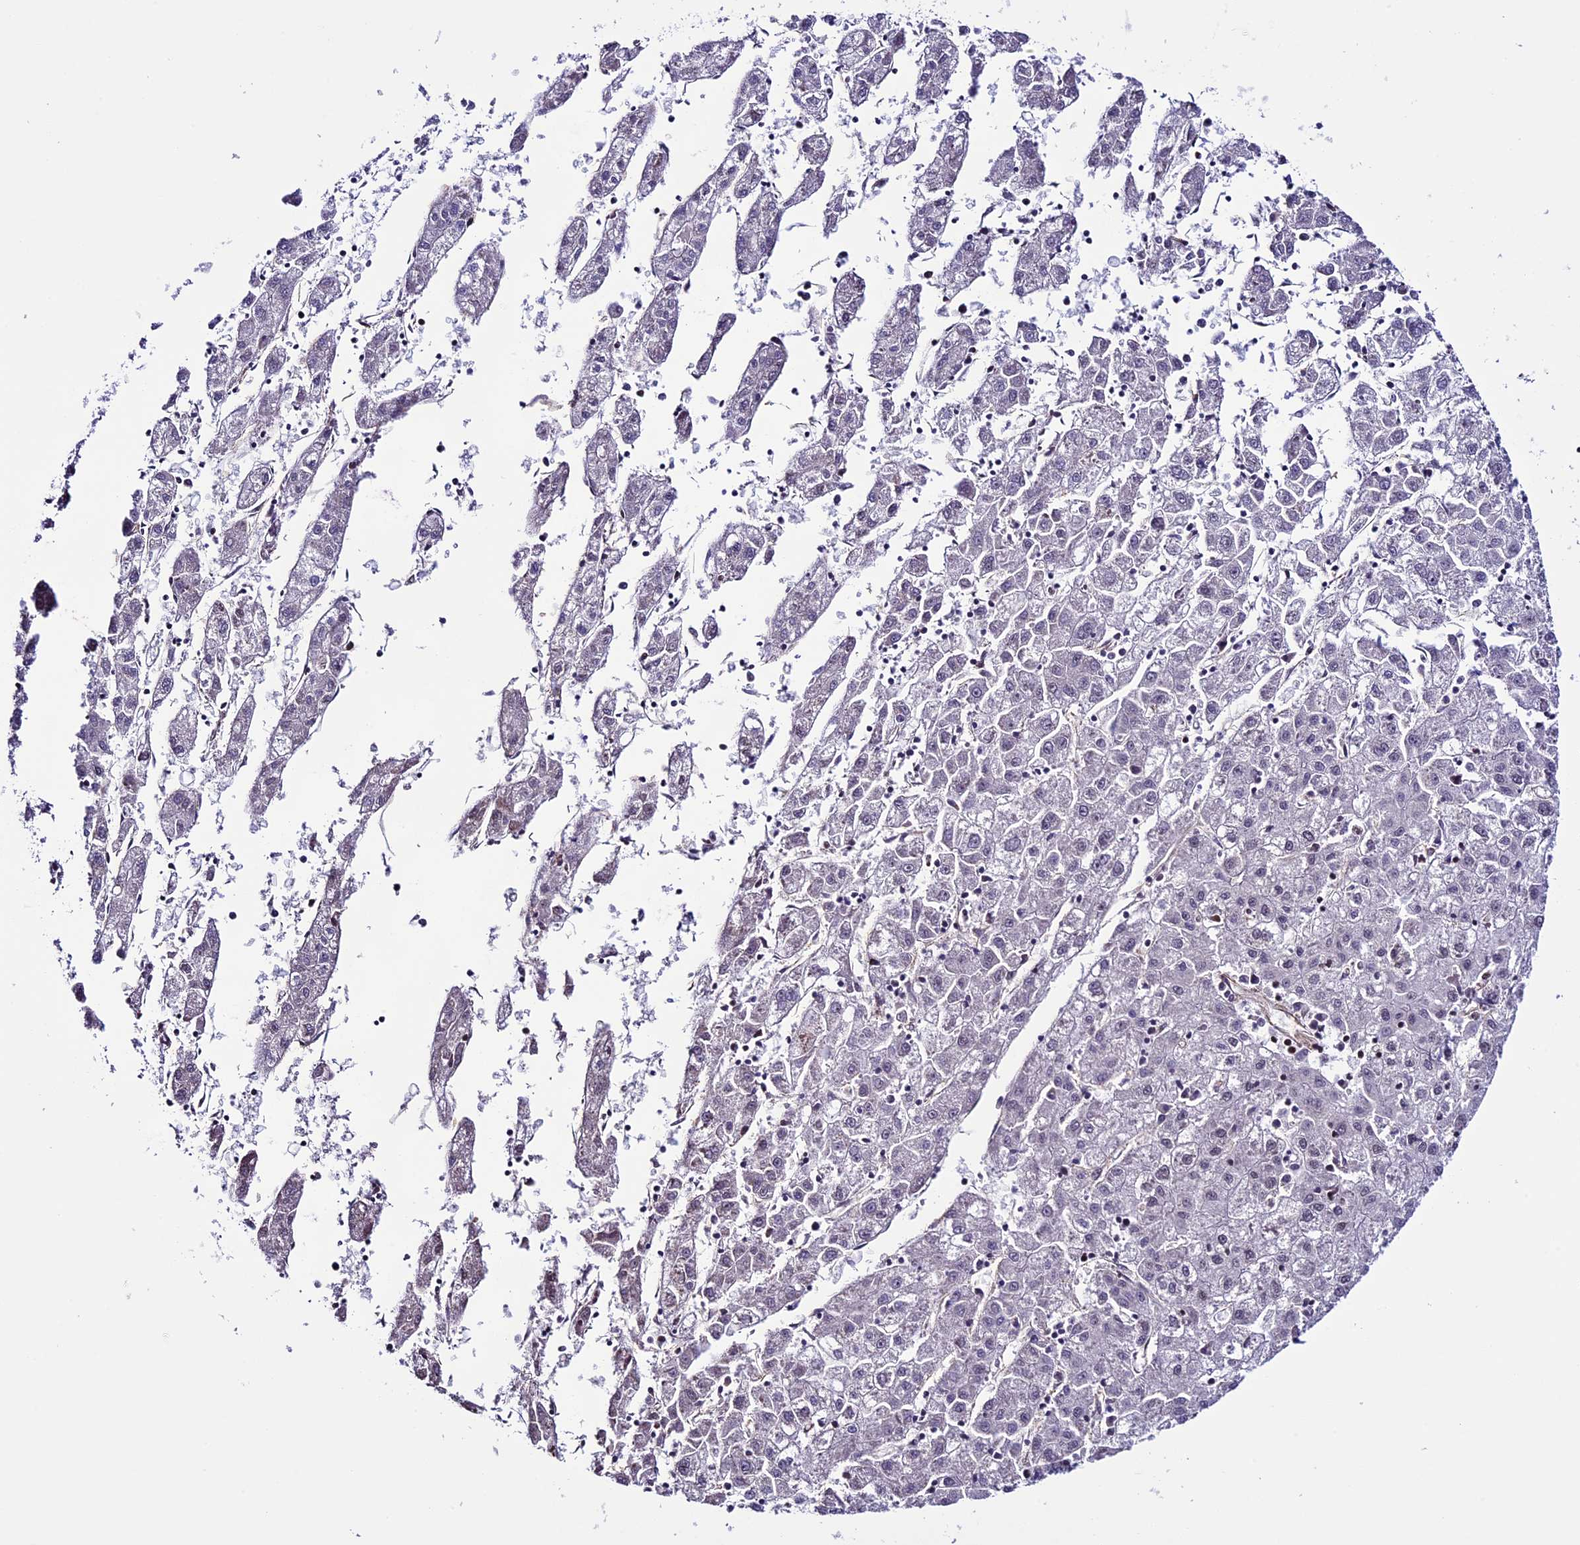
{"staining": {"intensity": "negative", "quantity": "none", "location": "none"}, "tissue": "liver cancer", "cell_type": "Tumor cells", "image_type": "cancer", "snomed": [{"axis": "morphology", "description": "Carcinoma, Hepatocellular, NOS"}, {"axis": "topography", "description": "Liver"}], "caption": "Tumor cells are negative for brown protein staining in hepatocellular carcinoma (liver).", "gene": "MPHOSPH8", "patient": {"sex": "male", "age": 72}}